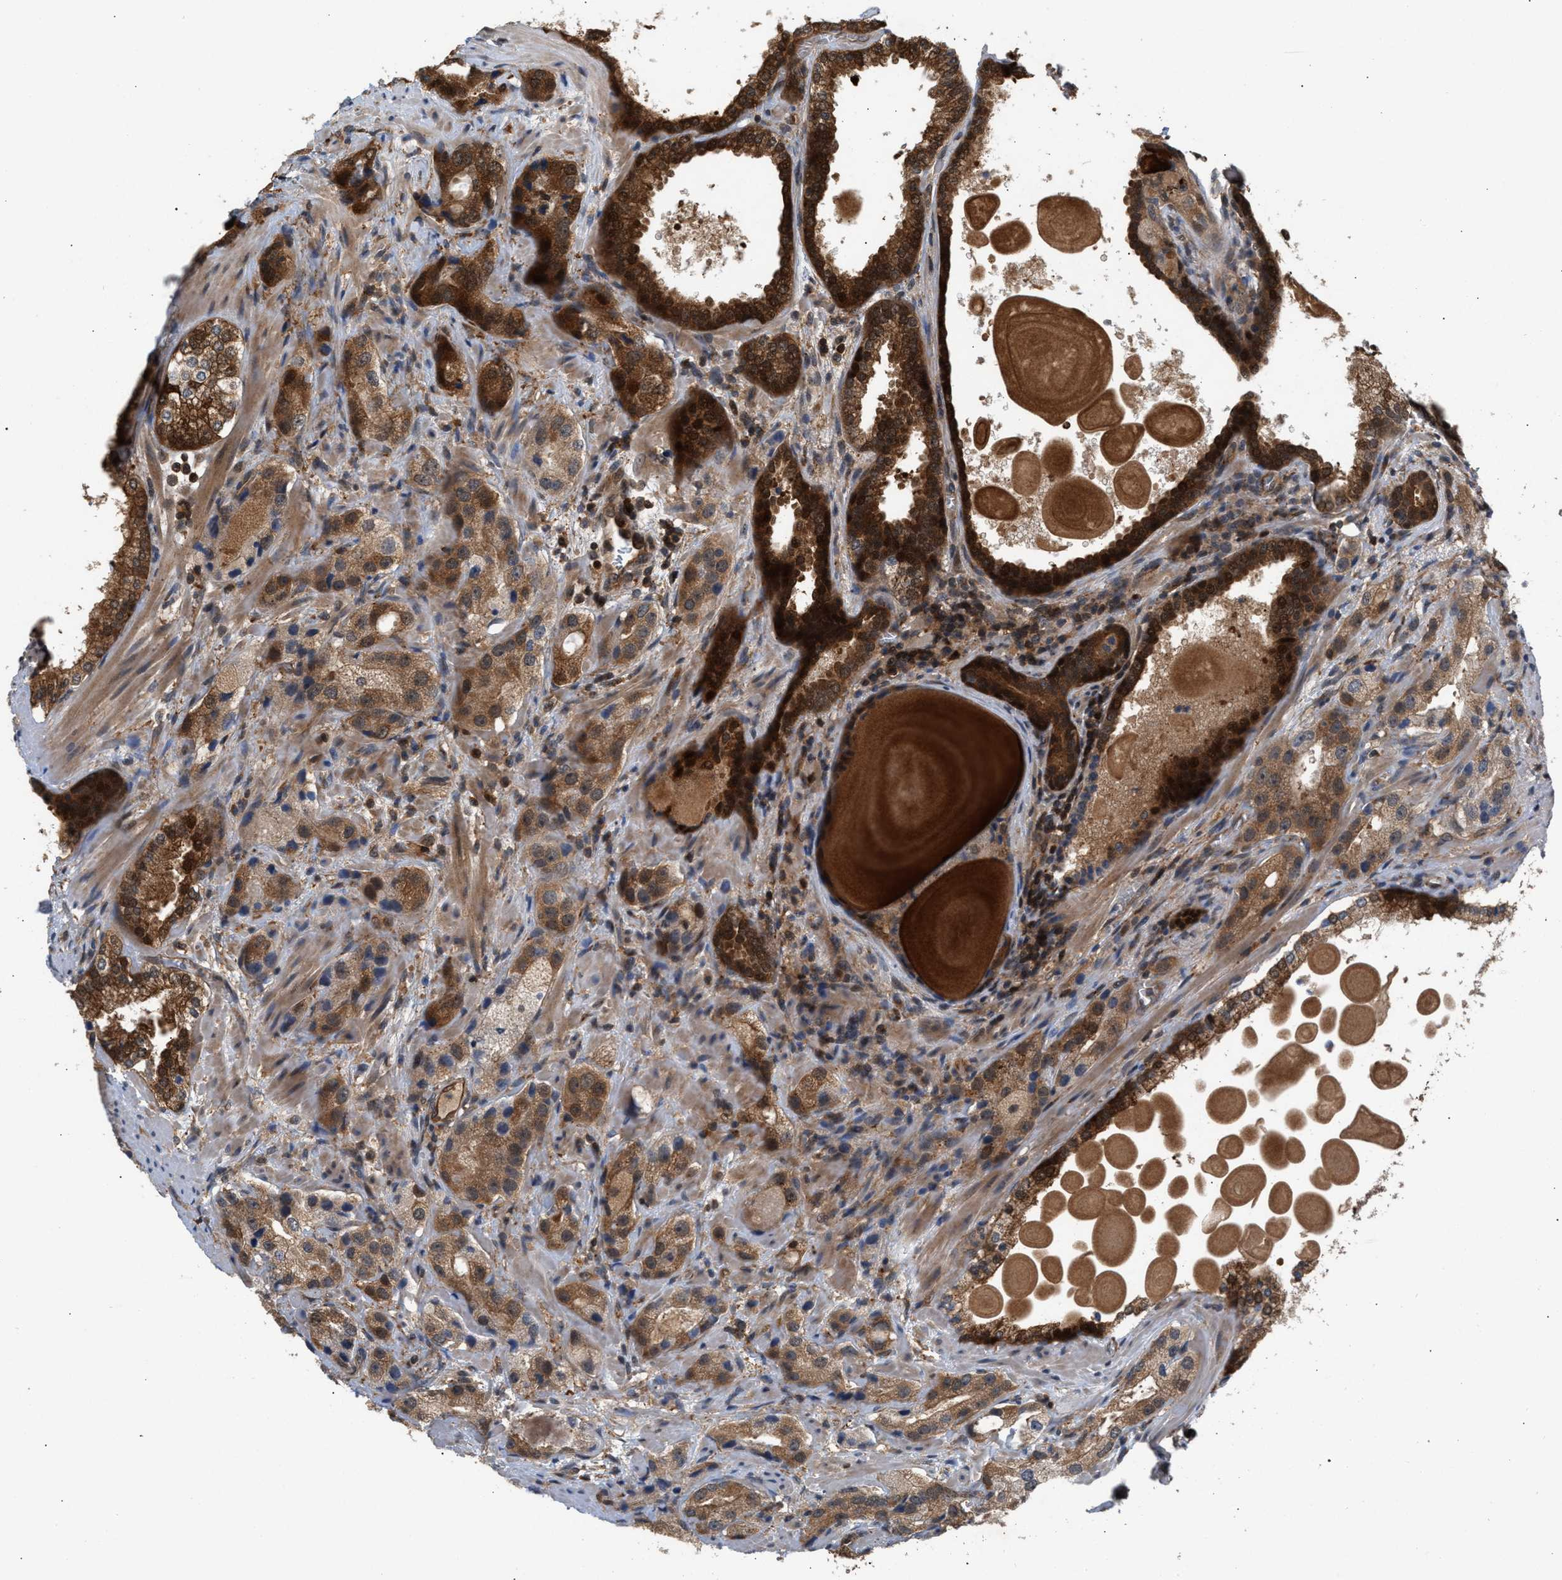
{"staining": {"intensity": "moderate", "quantity": ">75%", "location": "cytoplasmic/membranous"}, "tissue": "prostate cancer", "cell_type": "Tumor cells", "image_type": "cancer", "snomed": [{"axis": "morphology", "description": "Adenocarcinoma, High grade"}, {"axis": "topography", "description": "Prostate"}], "caption": "Human prostate cancer (adenocarcinoma (high-grade)) stained with a protein marker shows moderate staining in tumor cells.", "gene": "GLOD4", "patient": {"sex": "male", "age": 63}}